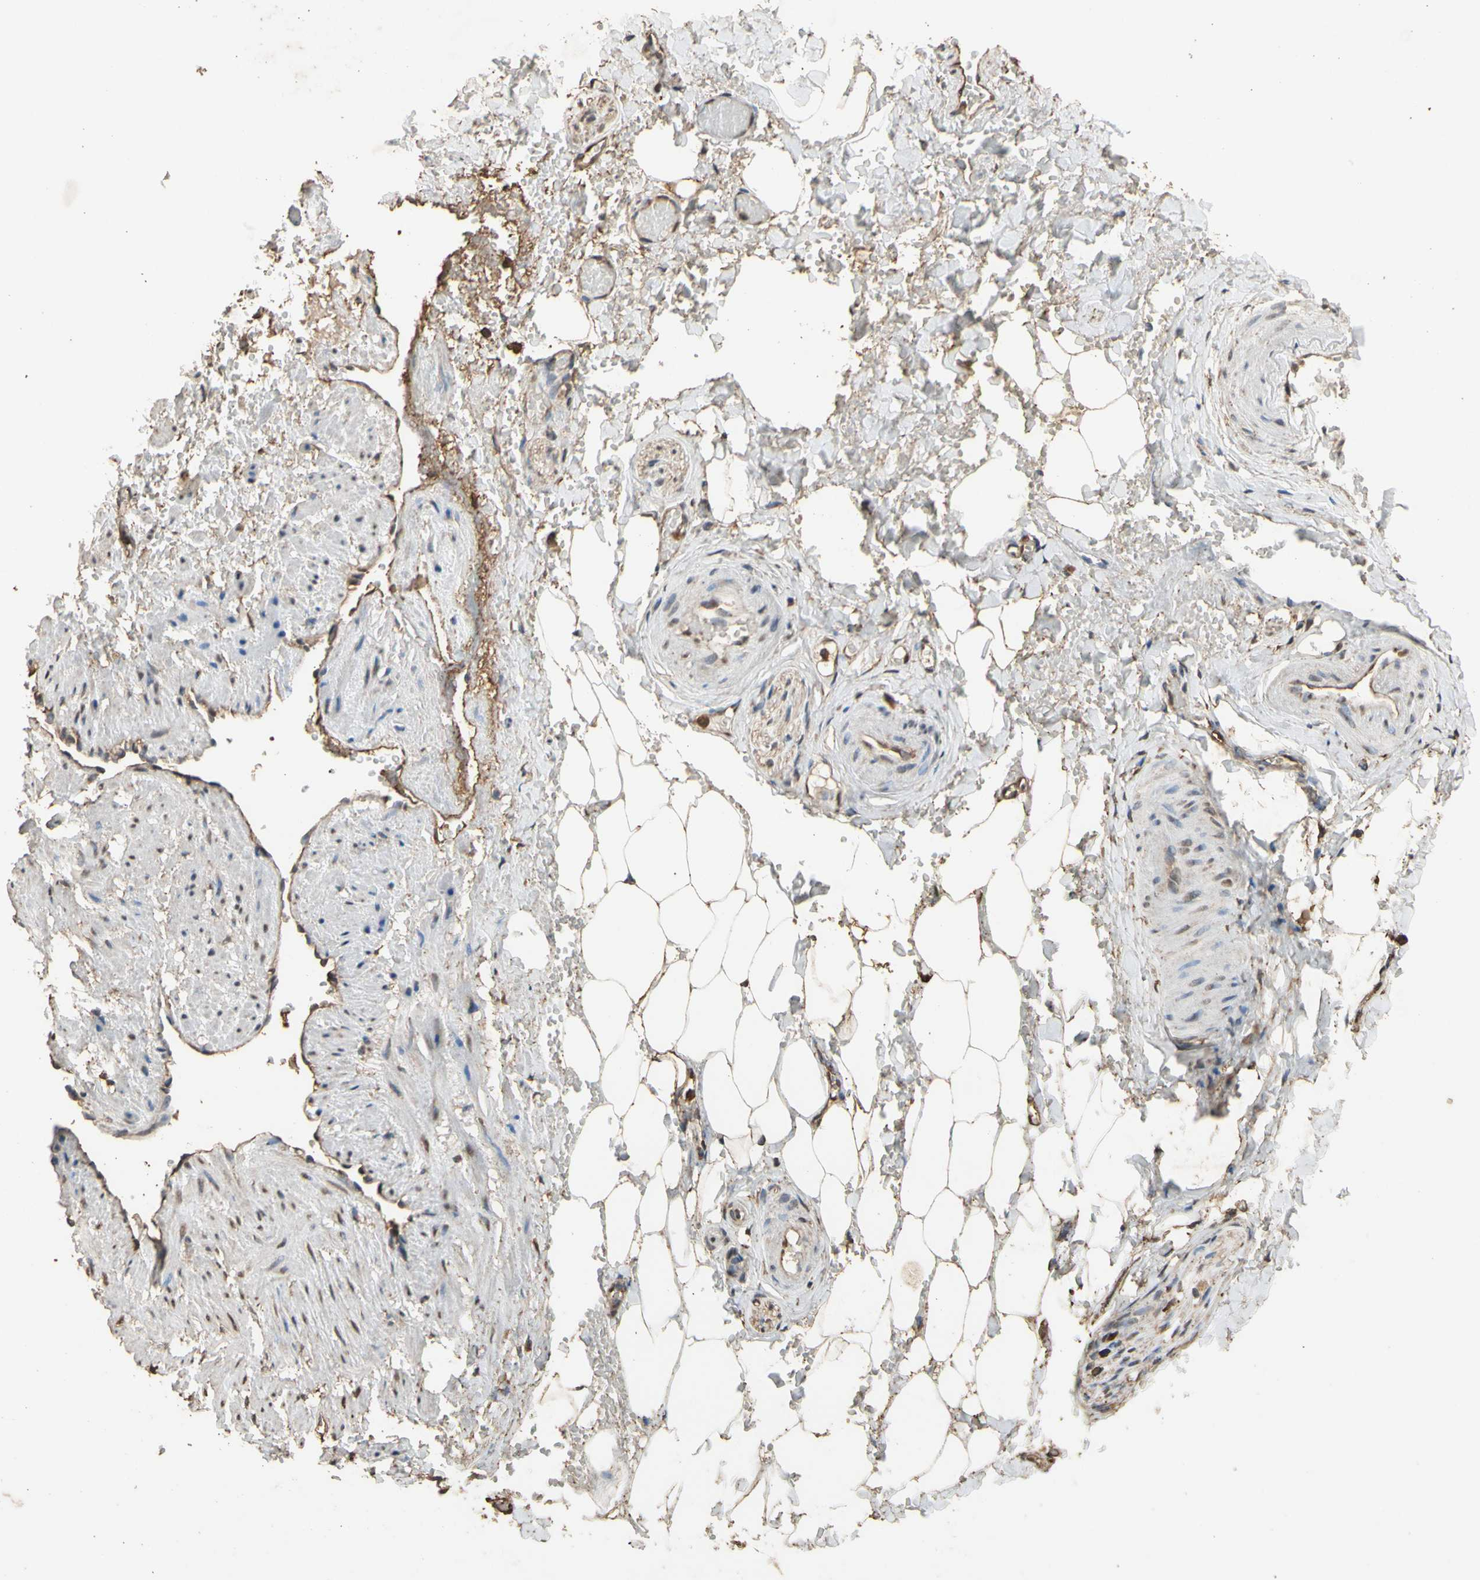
{"staining": {"intensity": "moderate", "quantity": ">75%", "location": "cytoplasmic/membranous"}, "tissue": "adipose tissue", "cell_type": "Adipocytes", "image_type": "normal", "snomed": [{"axis": "morphology", "description": "Normal tissue, NOS"}, {"axis": "topography", "description": "Soft tissue"}, {"axis": "topography", "description": "Vascular tissue"}], "caption": "An IHC histopathology image of benign tissue is shown. Protein staining in brown shows moderate cytoplasmic/membranous positivity in adipose tissue within adipocytes. (brown staining indicates protein expression, while blue staining denotes nuclei).", "gene": "TNFSF13B", "patient": {"sex": "female", "age": 35}}